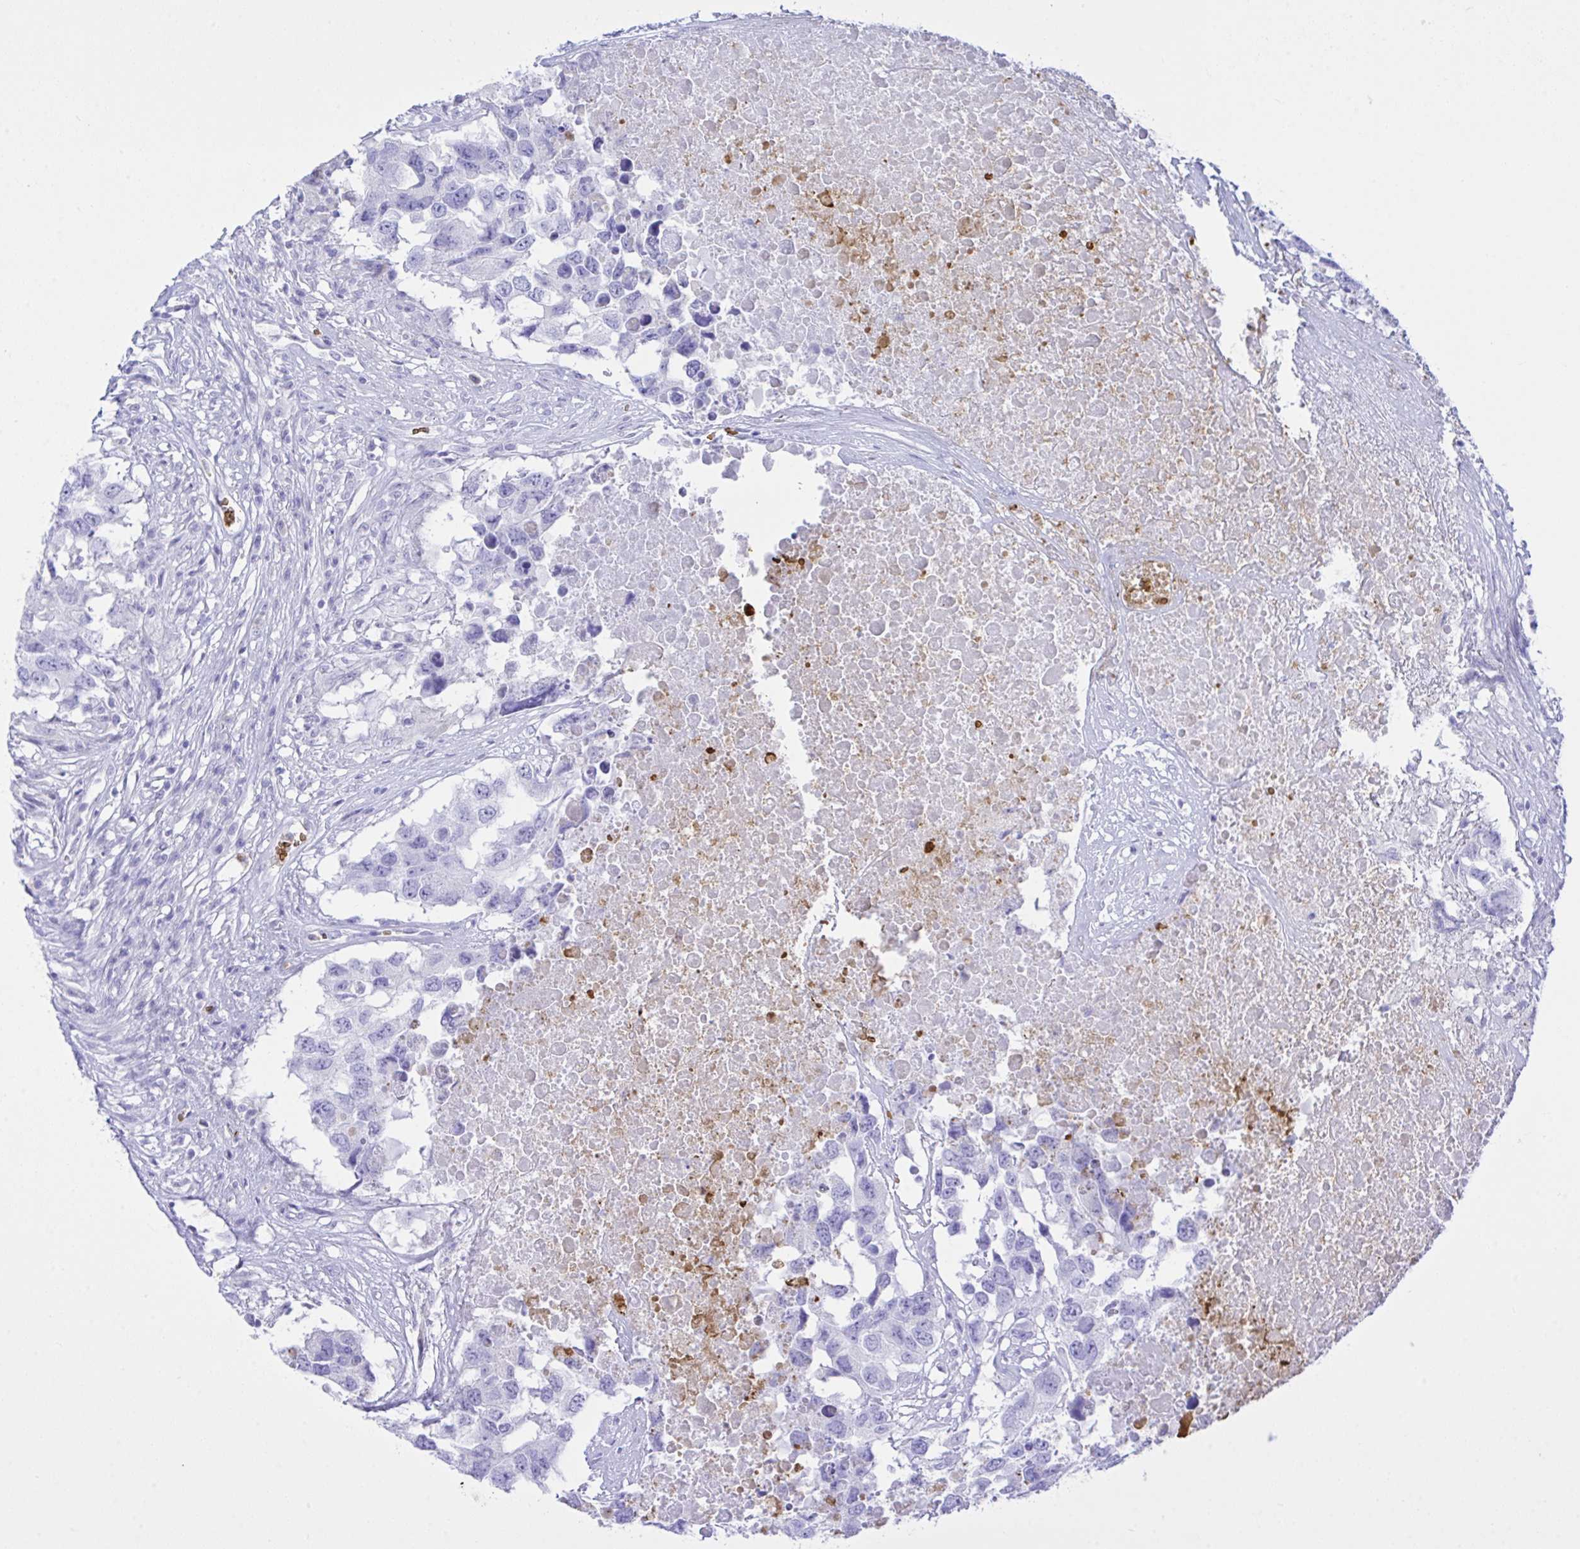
{"staining": {"intensity": "negative", "quantity": "none", "location": "none"}, "tissue": "testis cancer", "cell_type": "Tumor cells", "image_type": "cancer", "snomed": [{"axis": "morphology", "description": "Carcinoma, Embryonal, NOS"}, {"axis": "topography", "description": "Testis"}], "caption": "Tumor cells are negative for protein expression in human testis embryonal carcinoma.", "gene": "ZNF221", "patient": {"sex": "male", "age": 83}}